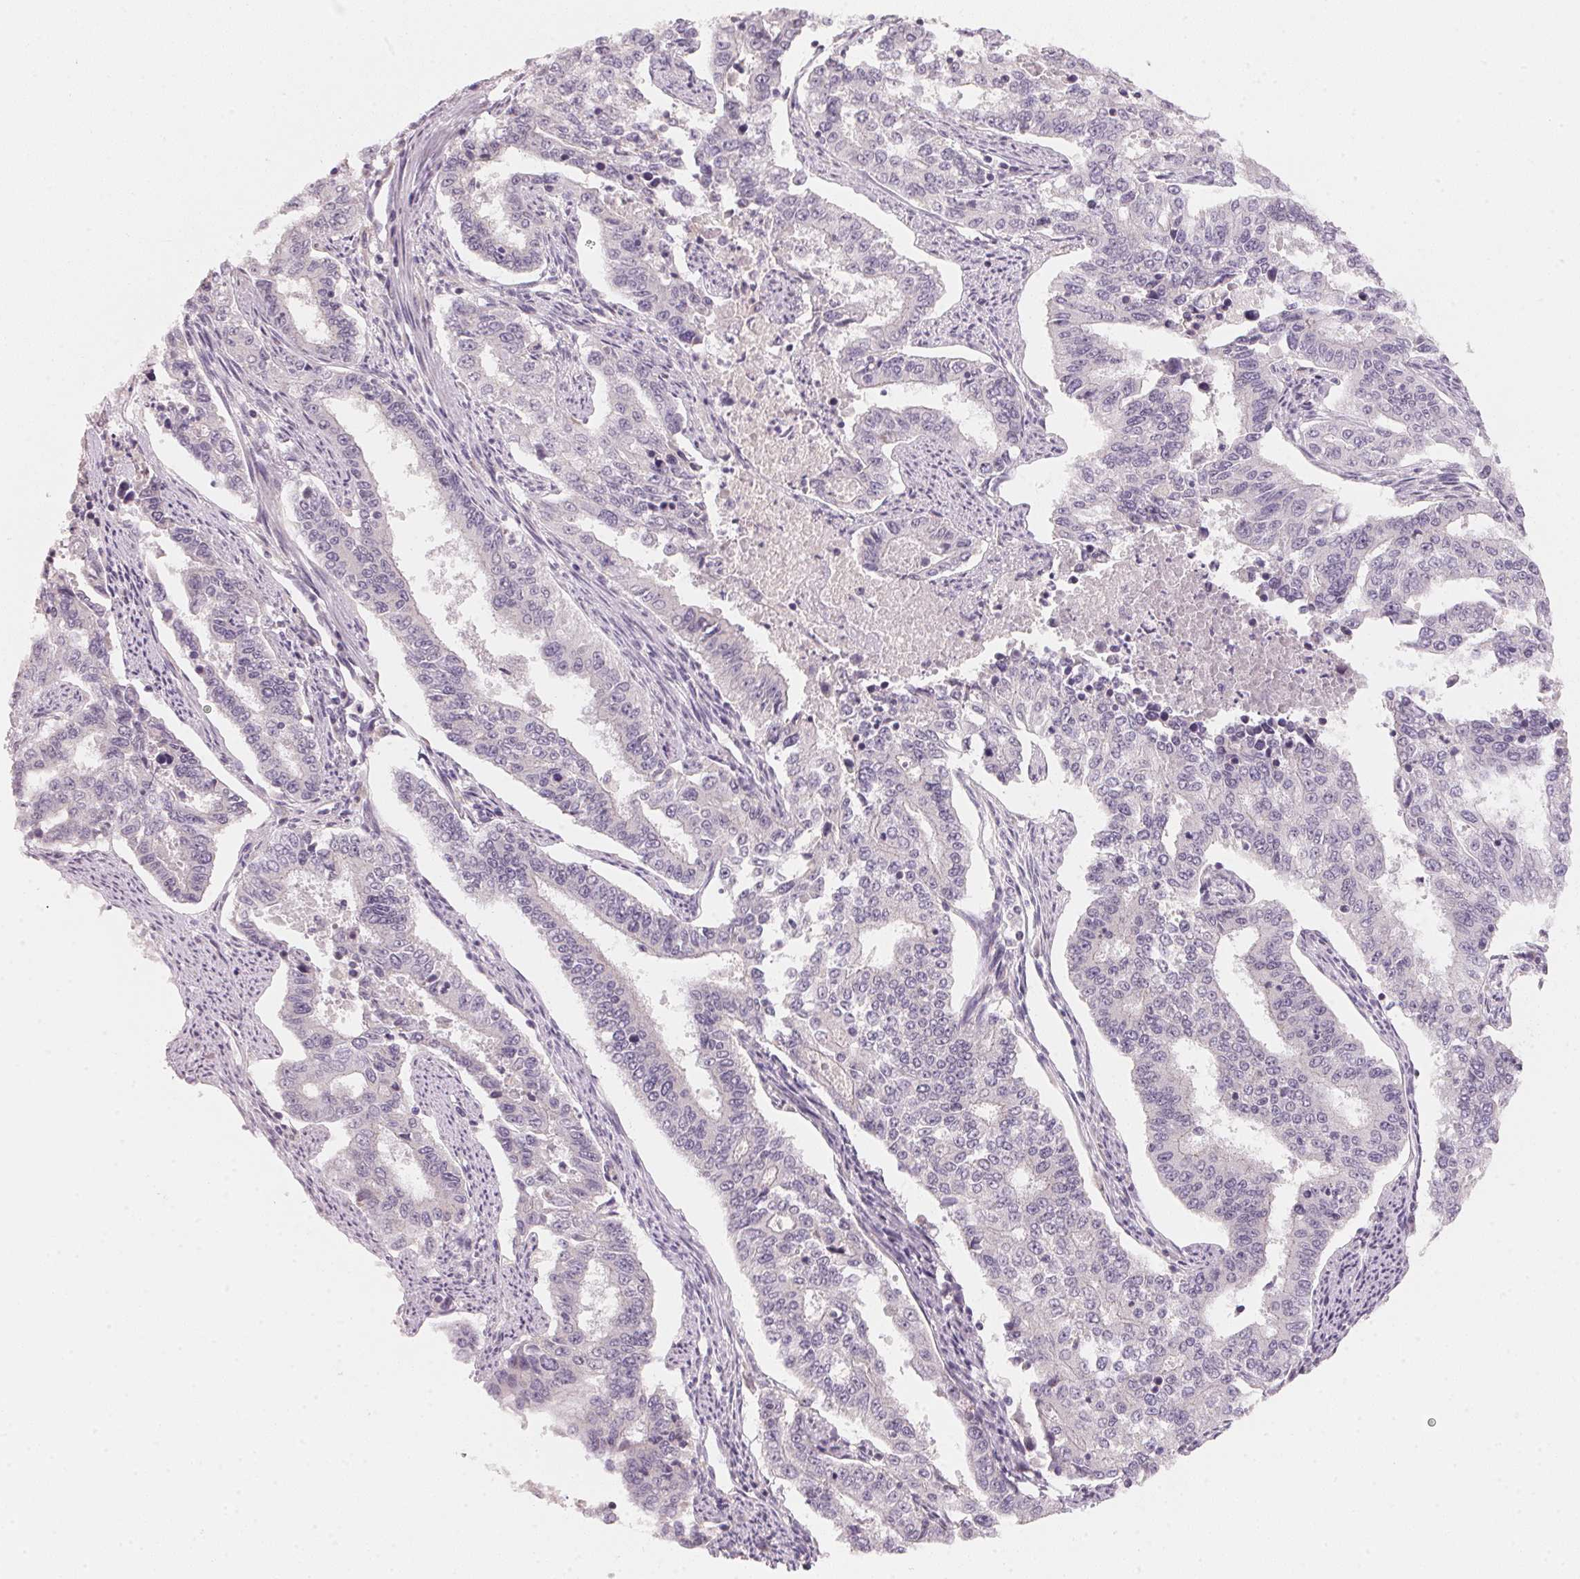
{"staining": {"intensity": "negative", "quantity": "none", "location": "none"}, "tissue": "endometrial cancer", "cell_type": "Tumor cells", "image_type": "cancer", "snomed": [{"axis": "morphology", "description": "Adenocarcinoma, NOS"}, {"axis": "topography", "description": "Uterus"}], "caption": "DAB (3,3'-diaminobenzidine) immunohistochemical staining of human adenocarcinoma (endometrial) shows no significant staining in tumor cells.", "gene": "ANKRD31", "patient": {"sex": "female", "age": 59}}